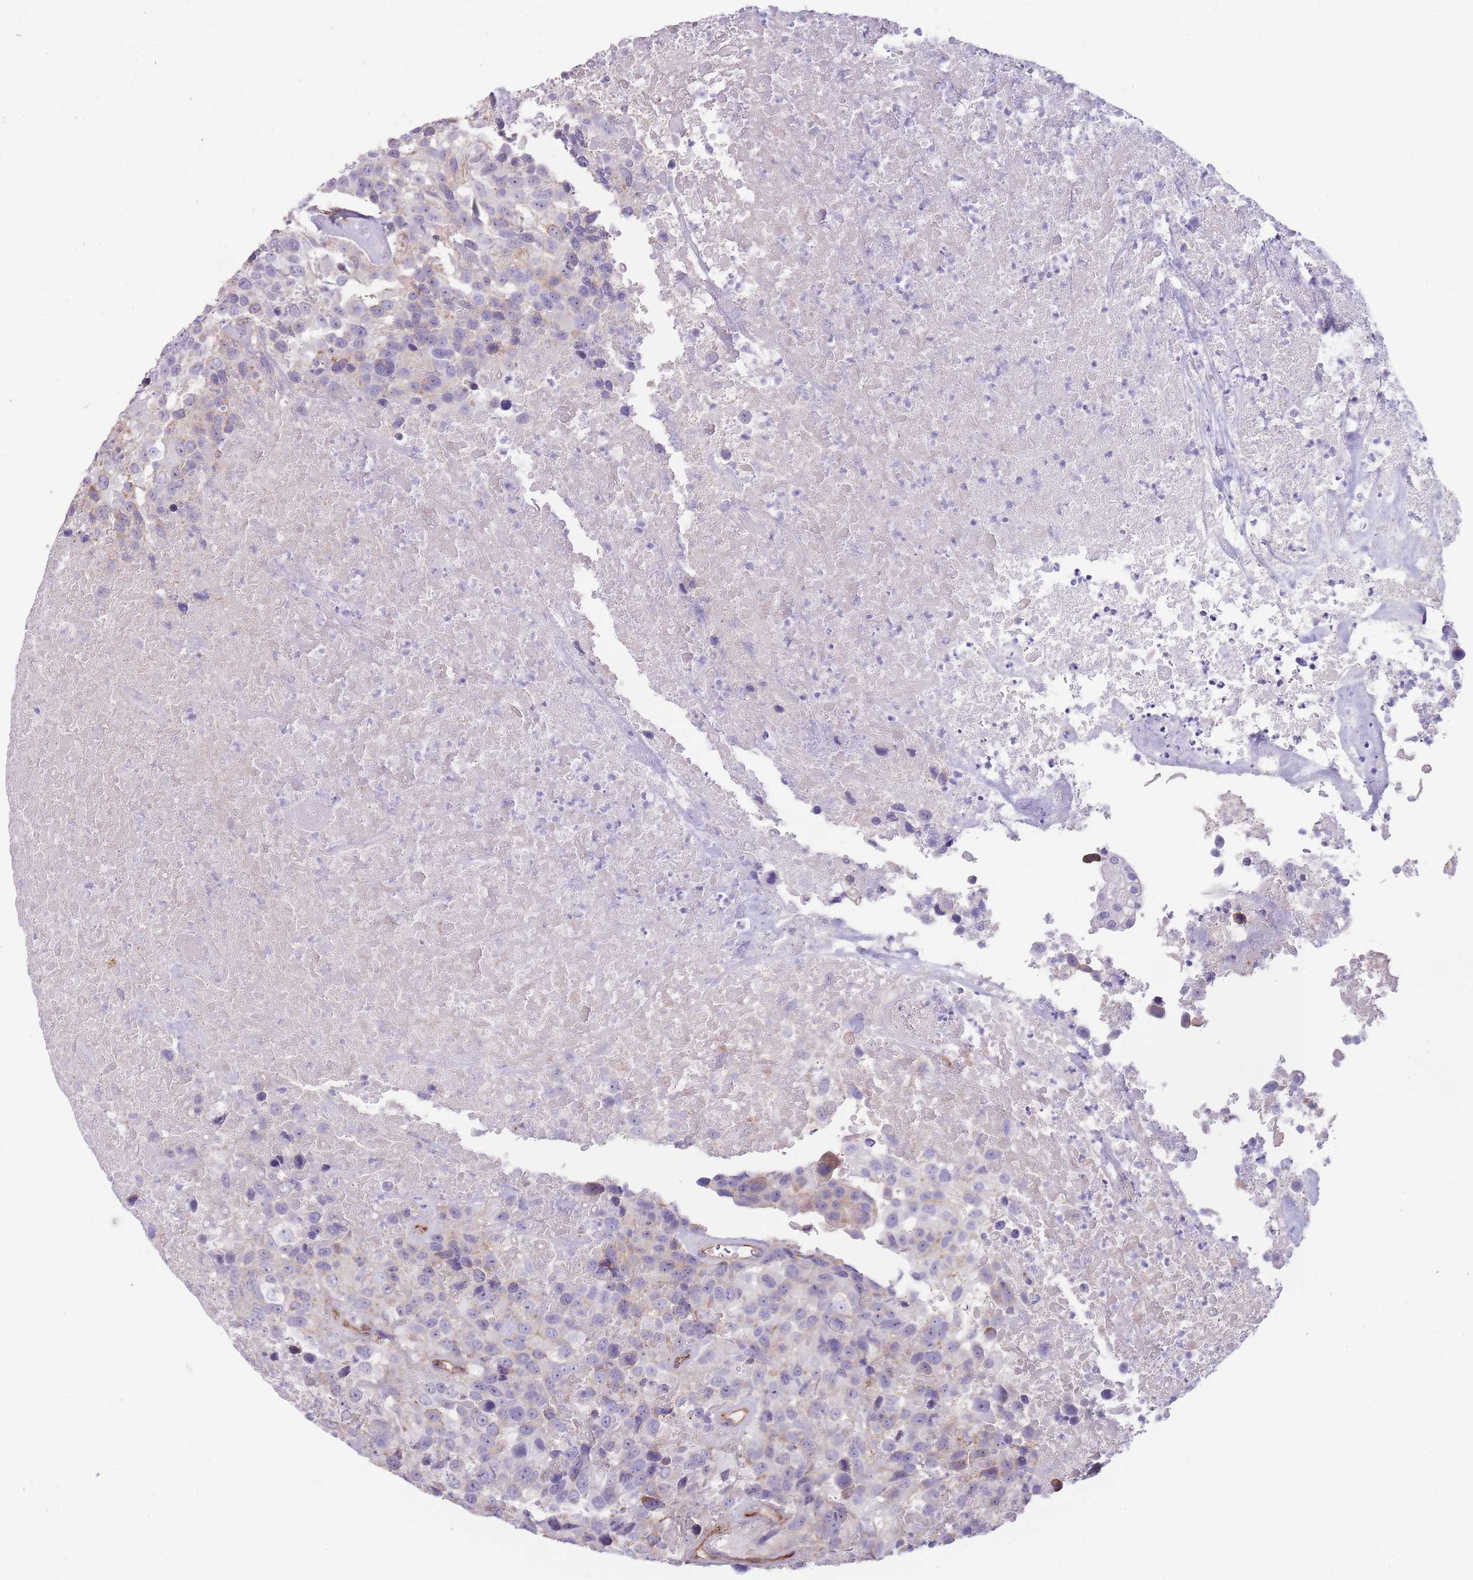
{"staining": {"intensity": "negative", "quantity": "none", "location": "none"}, "tissue": "urothelial cancer", "cell_type": "Tumor cells", "image_type": "cancer", "snomed": [{"axis": "morphology", "description": "Urothelial carcinoma, High grade"}, {"axis": "topography", "description": "Urinary bladder"}], "caption": "This micrograph is of high-grade urothelial carcinoma stained with immunohistochemistry to label a protein in brown with the nuclei are counter-stained blue. There is no positivity in tumor cells.", "gene": "UTP14A", "patient": {"sex": "female", "age": 70}}